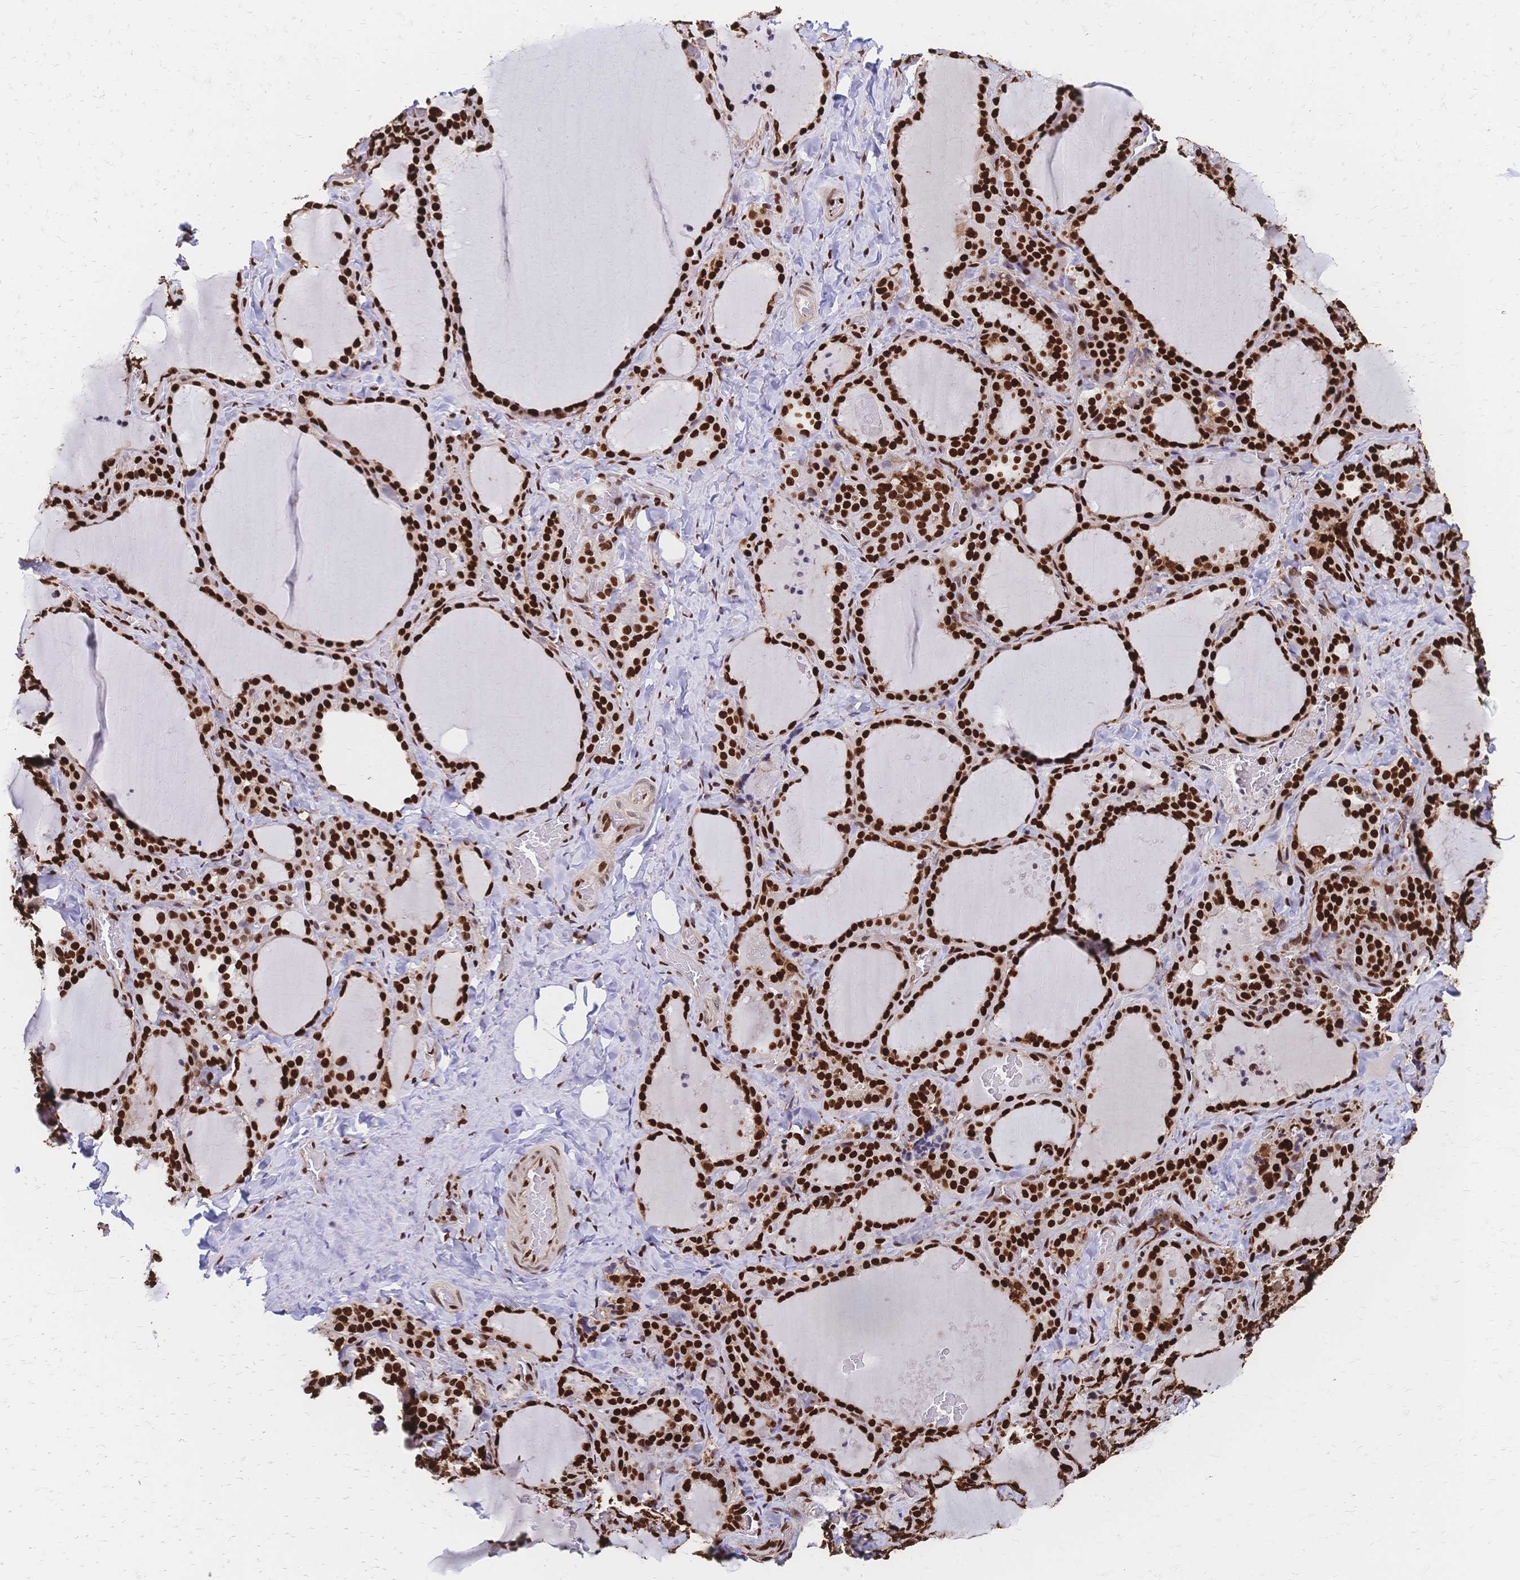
{"staining": {"intensity": "strong", "quantity": ">75%", "location": "nuclear"}, "tissue": "thyroid gland", "cell_type": "Glandular cells", "image_type": "normal", "snomed": [{"axis": "morphology", "description": "Normal tissue, NOS"}, {"axis": "topography", "description": "Thyroid gland"}], "caption": "This micrograph shows immunohistochemistry (IHC) staining of benign thyroid gland, with high strong nuclear staining in about >75% of glandular cells.", "gene": "HDGF", "patient": {"sex": "female", "age": 22}}